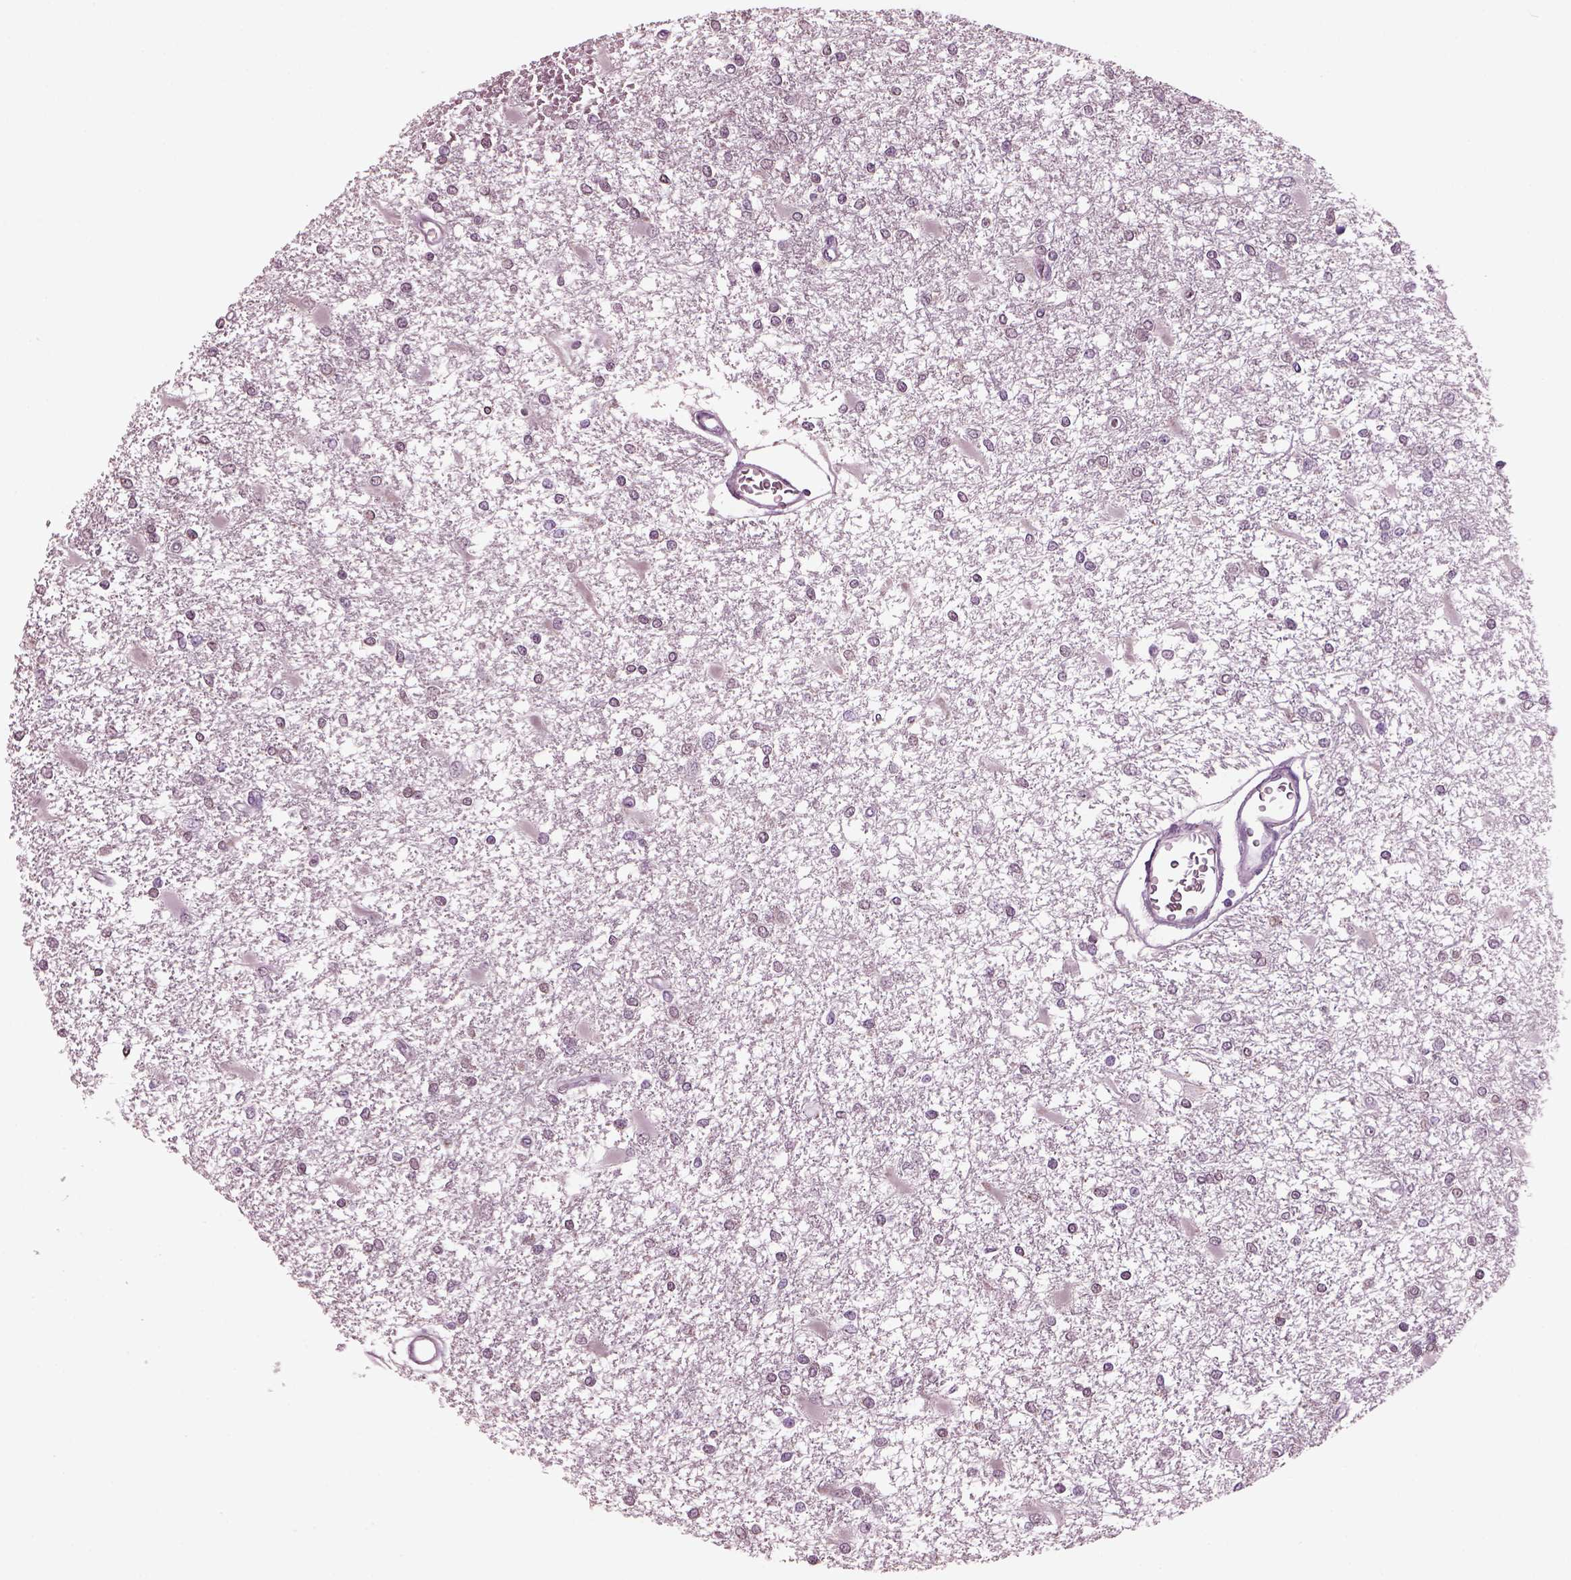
{"staining": {"intensity": "weak", "quantity": "<25%", "location": "cytoplasmic/membranous,nuclear"}, "tissue": "glioma", "cell_type": "Tumor cells", "image_type": "cancer", "snomed": [{"axis": "morphology", "description": "Glioma, malignant, High grade"}, {"axis": "topography", "description": "Cerebral cortex"}], "caption": "DAB (3,3'-diaminobenzidine) immunohistochemical staining of human high-grade glioma (malignant) shows no significant positivity in tumor cells.", "gene": "TPPP2", "patient": {"sex": "male", "age": 79}}